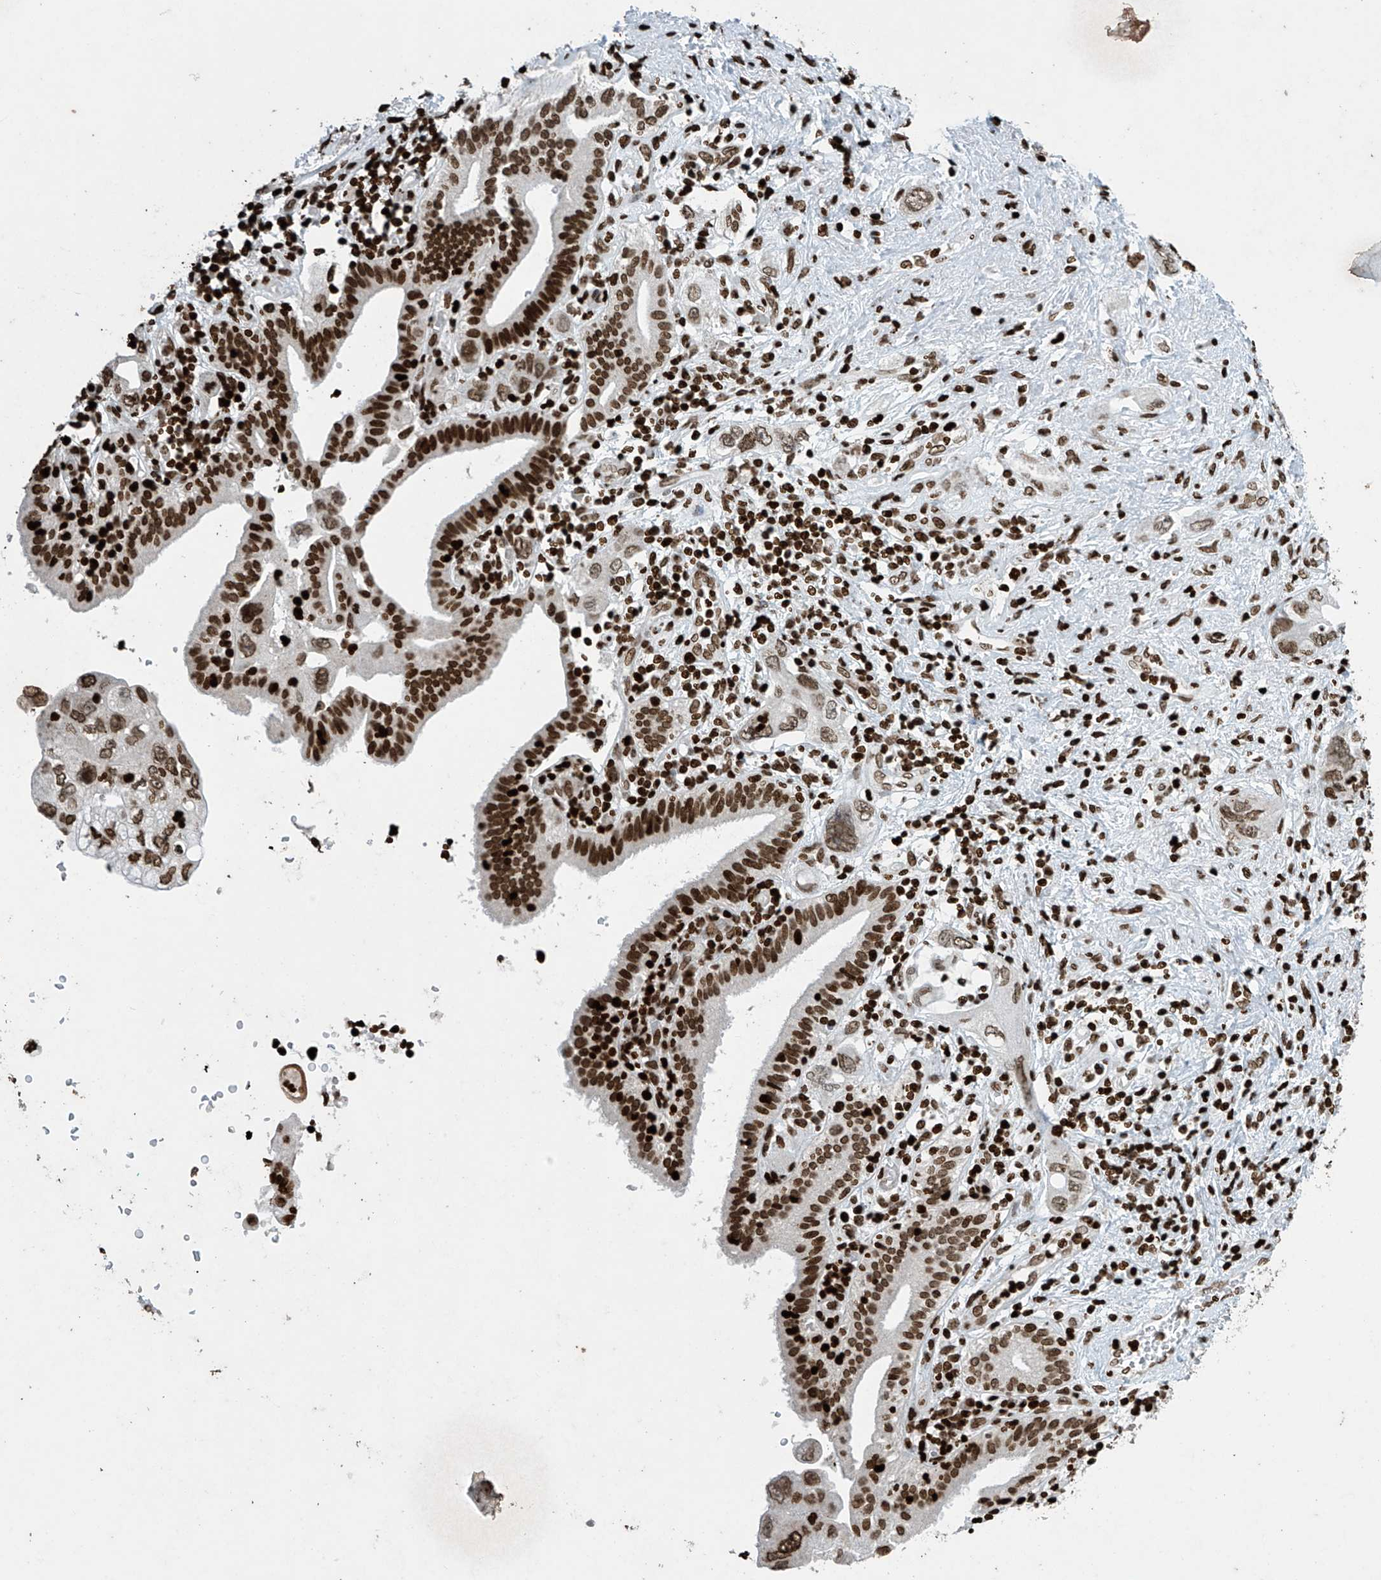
{"staining": {"intensity": "strong", "quantity": ">75%", "location": "nuclear"}, "tissue": "pancreatic cancer", "cell_type": "Tumor cells", "image_type": "cancer", "snomed": [{"axis": "morphology", "description": "Adenocarcinoma, NOS"}, {"axis": "topography", "description": "Pancreas"}], "caption": "Immunohistochemistry image of human pancreatic cancer (adenocarcinoma) stained for a protein (brown), which demonstrates high levels of strong nuclear staining in approximately >75% of tumor cells.", "gene": "H4C16", "patient": {"sex": "female", "age": 73}}